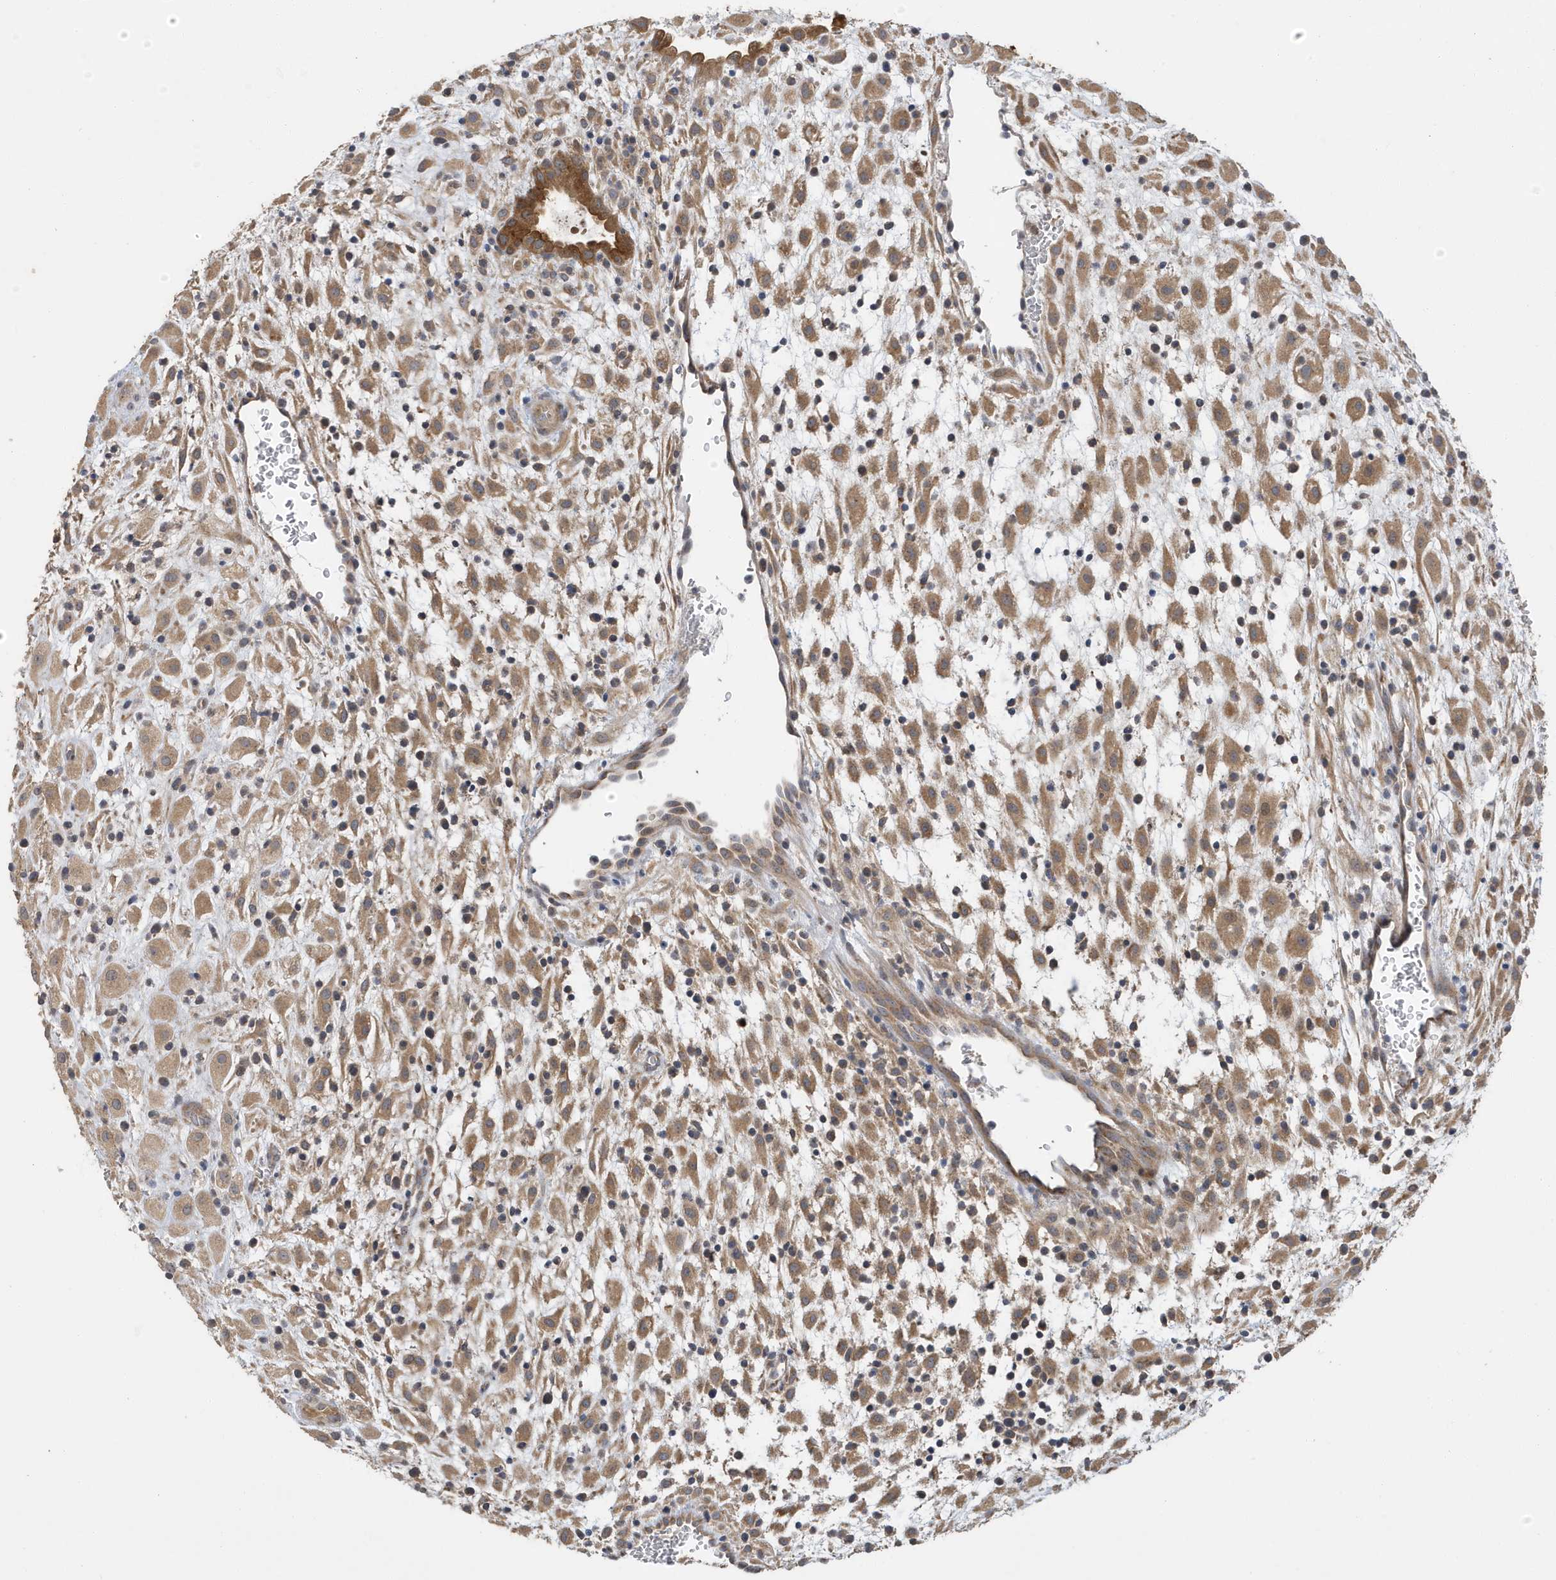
{"staining": {"intensity": "moderate", "quantity": ">75%", "location": "cytoplasmic/membranous"}, "tissue": "placenta", "cell_type": "Decidual cells", "image_type": "normal", "snomed": [{"axis": "morphology", "description": "Normal tissue, NOS"}, {"axis": "topography", "description": "Placenta"}], "caption": "Immunohistochemistry image of normal placenta: placenta stained using immunohistochemistry demonstrates medium levels of moderate protein expression localized specifically in the cytoplasmic/membranous of decidual cells, appearing as a cytoplasmic/membranous brown color.", "gene": "LAPTM4A", "patient": {"sex": "female", "age": 35}}